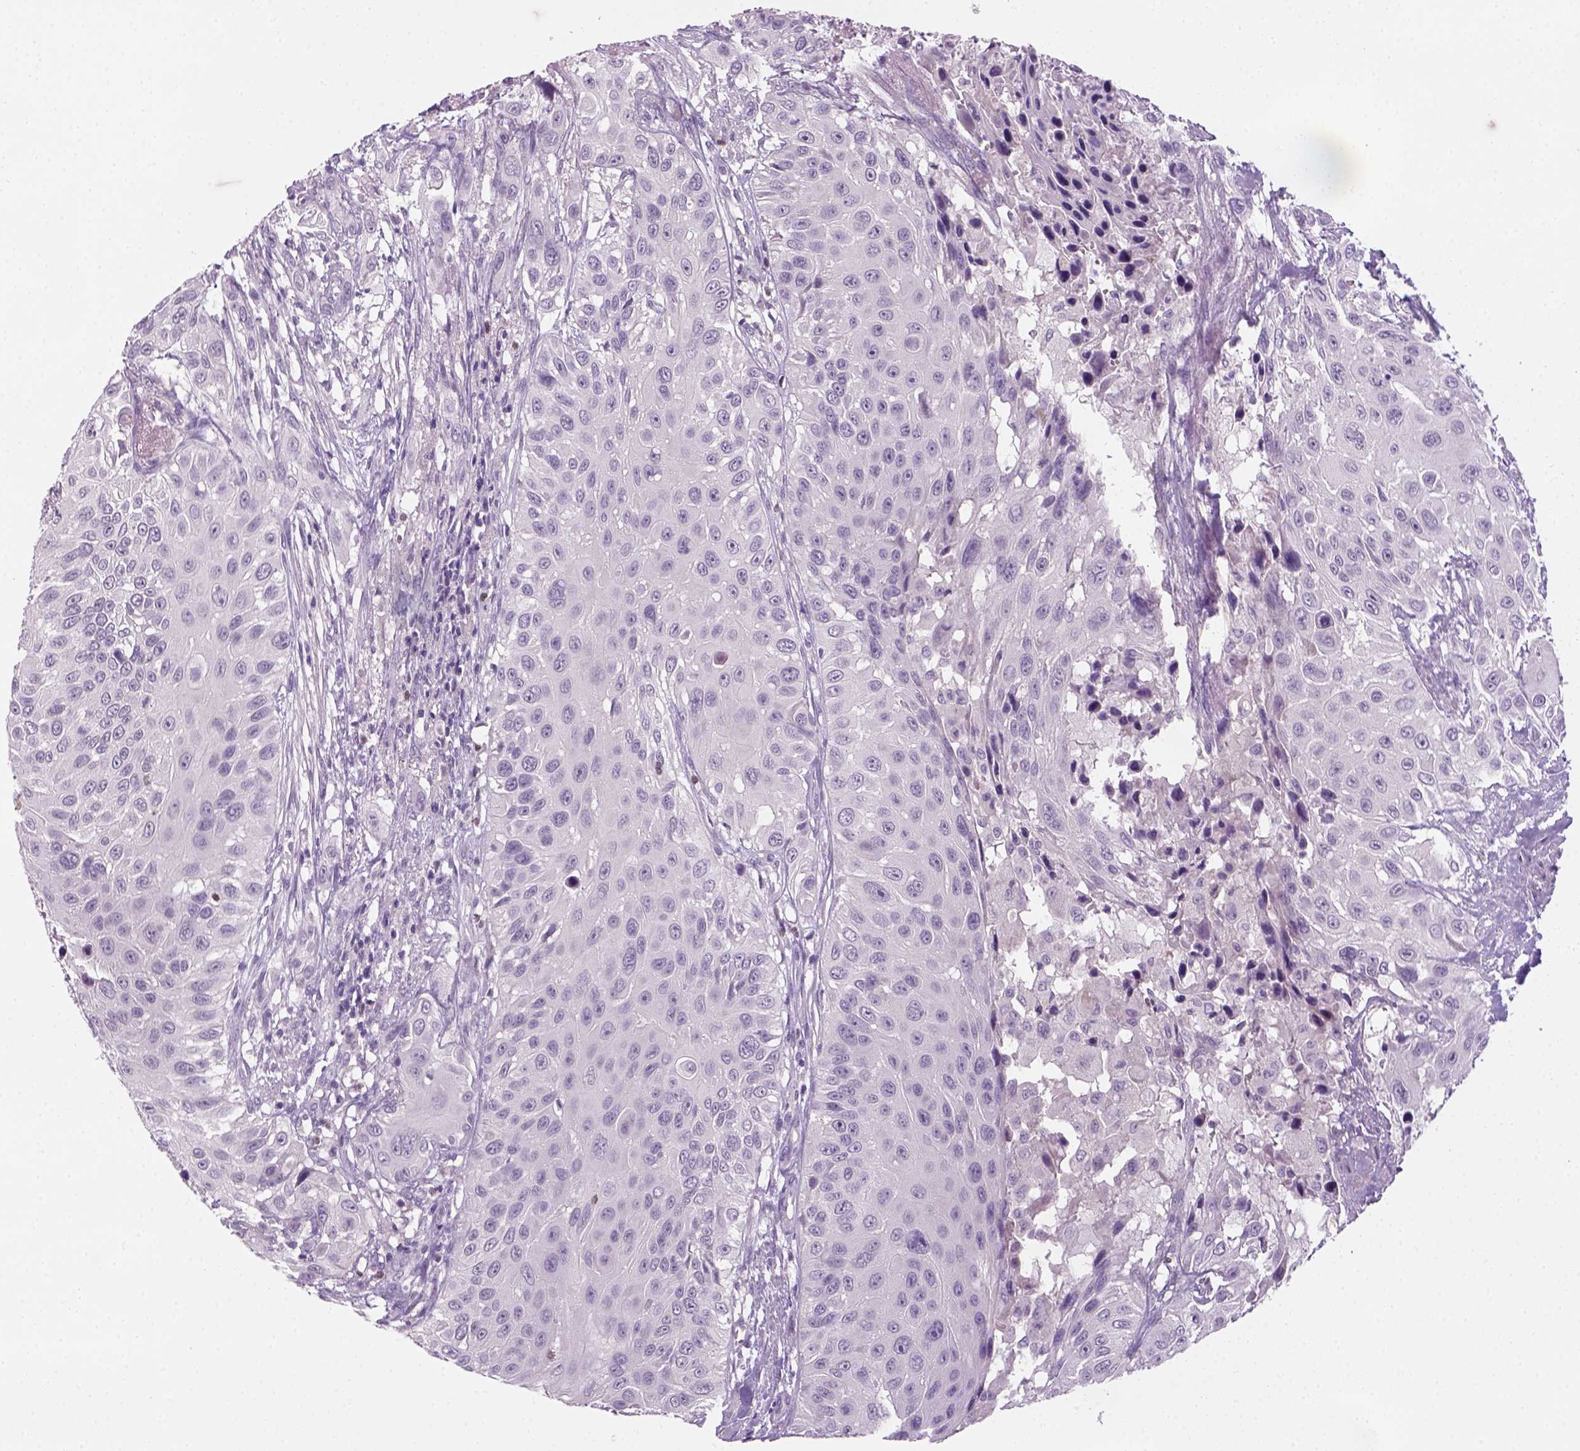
{"staining": {"intensity": "negative", "quantity": "none", "location": "none"}, "tissue": "urothelial cancer", "cell_type": "Tumor cells", "image_type": "cancer", "snomed": [{"axis": "morphology", "description": "Urothelial carcinoma, NOS"}, {"axis": "topography", "description": "Urinary bladder"}], "caption": "Immunohistochemistry image of neoplastic tissue: transitional cell carcinoma stained with DAB (3,3'-diaminobenzidine) shows no significant protein staining in tumor cells. The staining is performed using DAB (3,3'-diaminobenzidine) brown chromogen with nuclei counter-stained in using hematoxylin.", "gene": "GFI1B", "patient": {"sex": "male", "age": 55}}